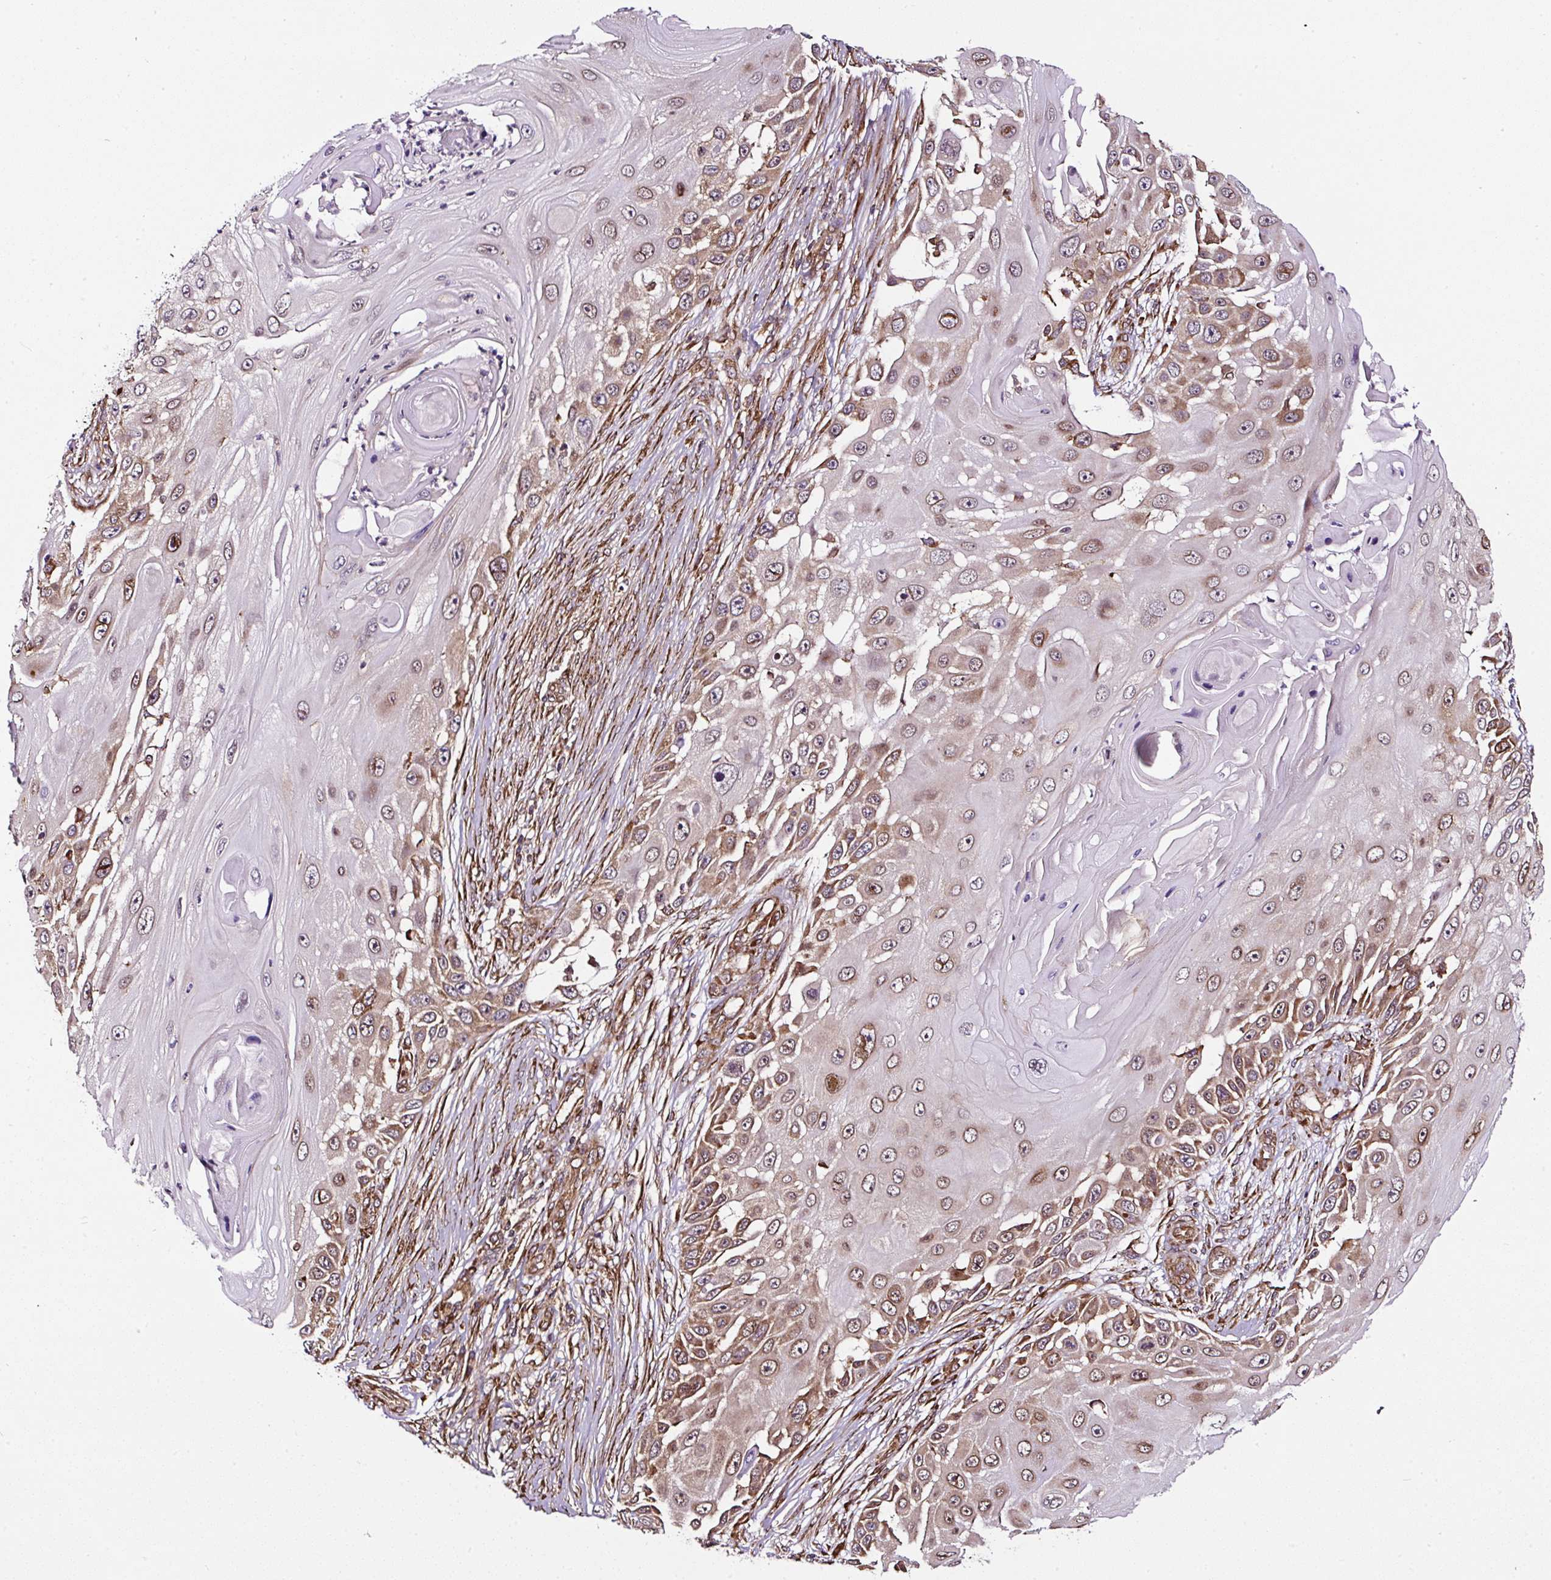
{"staining": {"intensity": "moderate", "quantity": "25%-75%", "location": "cytoplasmic/membranous,nuclear"}, "tissue": "skin cancer", "cell_type": "Tumor cells", "image_type": "cancer", "snomed": [{"axis": "morphology", "description": "Squamous cell carcinoma, NOS"}, {"axis": "topography", "description": "Skin"}], "caption": "Immunohistochemical staining of human skin cancer shows medium levels of moderate cytoplasmic/membranous and nuclear protein staining in approximately 25%-75% of tumor cells.", "gene": "KDM4E", "patient": {"sex": "female", "age": 44}}